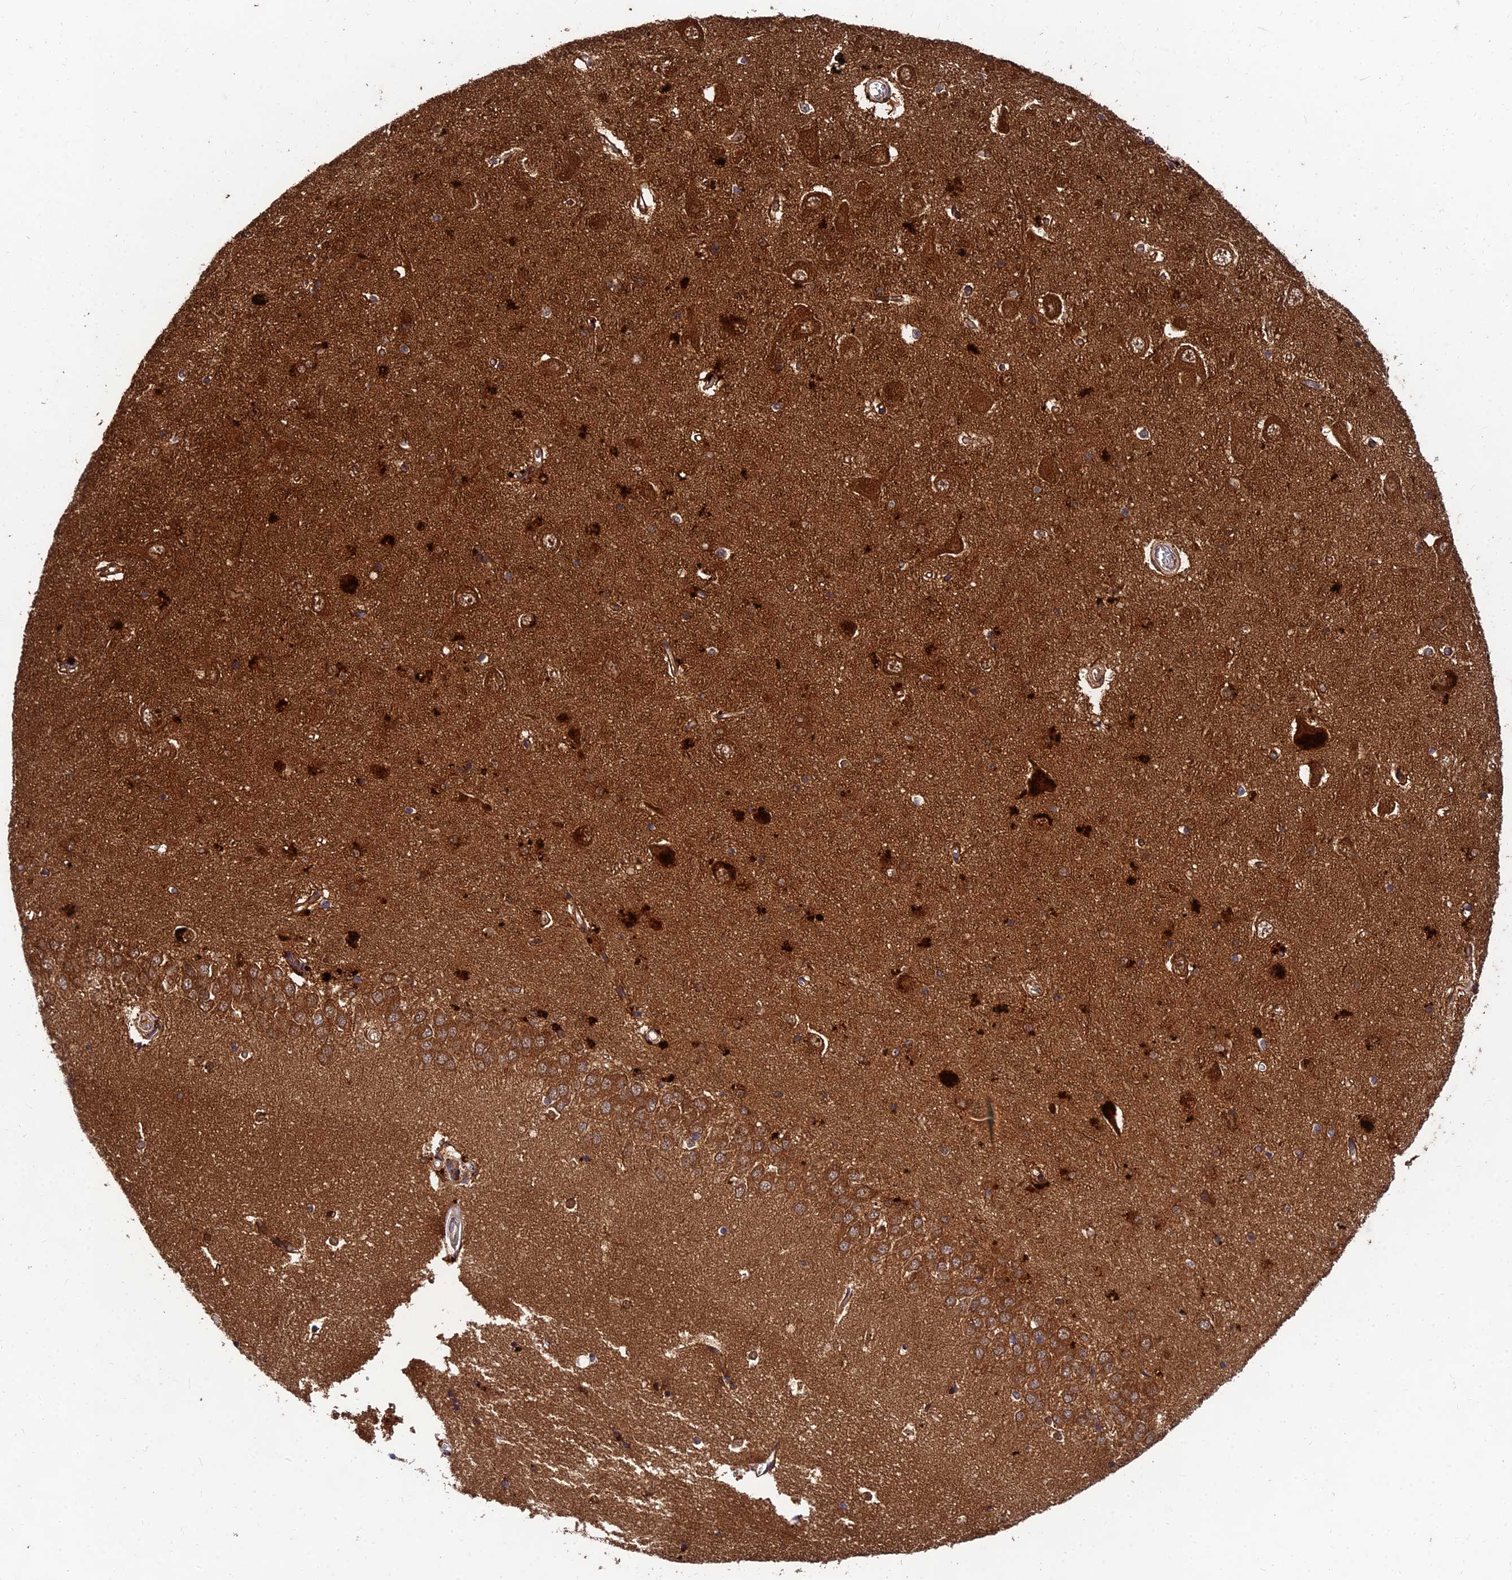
{"staining": {"intensity": "moderate", "quantity": ">75%", "location": "cytoplasmic/membranous,nuclear"}, "tissue": "hippocampus", "cell_type": "Glial cells", "image_type": "normal", "snomed": [{"axis": "morphology", "description": "Normal tissue, NOS"}, {"axis": "topography", "description": "Hippocampus"}], "caption": "Immunohistochemical staining of benign hippocampus shows >75% levels of moderate cytoplasmic/membranous,nuclear protein positivity in approximately >75% of glial cells. Ihc stains the protein of interest in brown and the nuclei are stained blue.", "gene": "MKKS", "patient": {"sex": "male", "age": 45}}